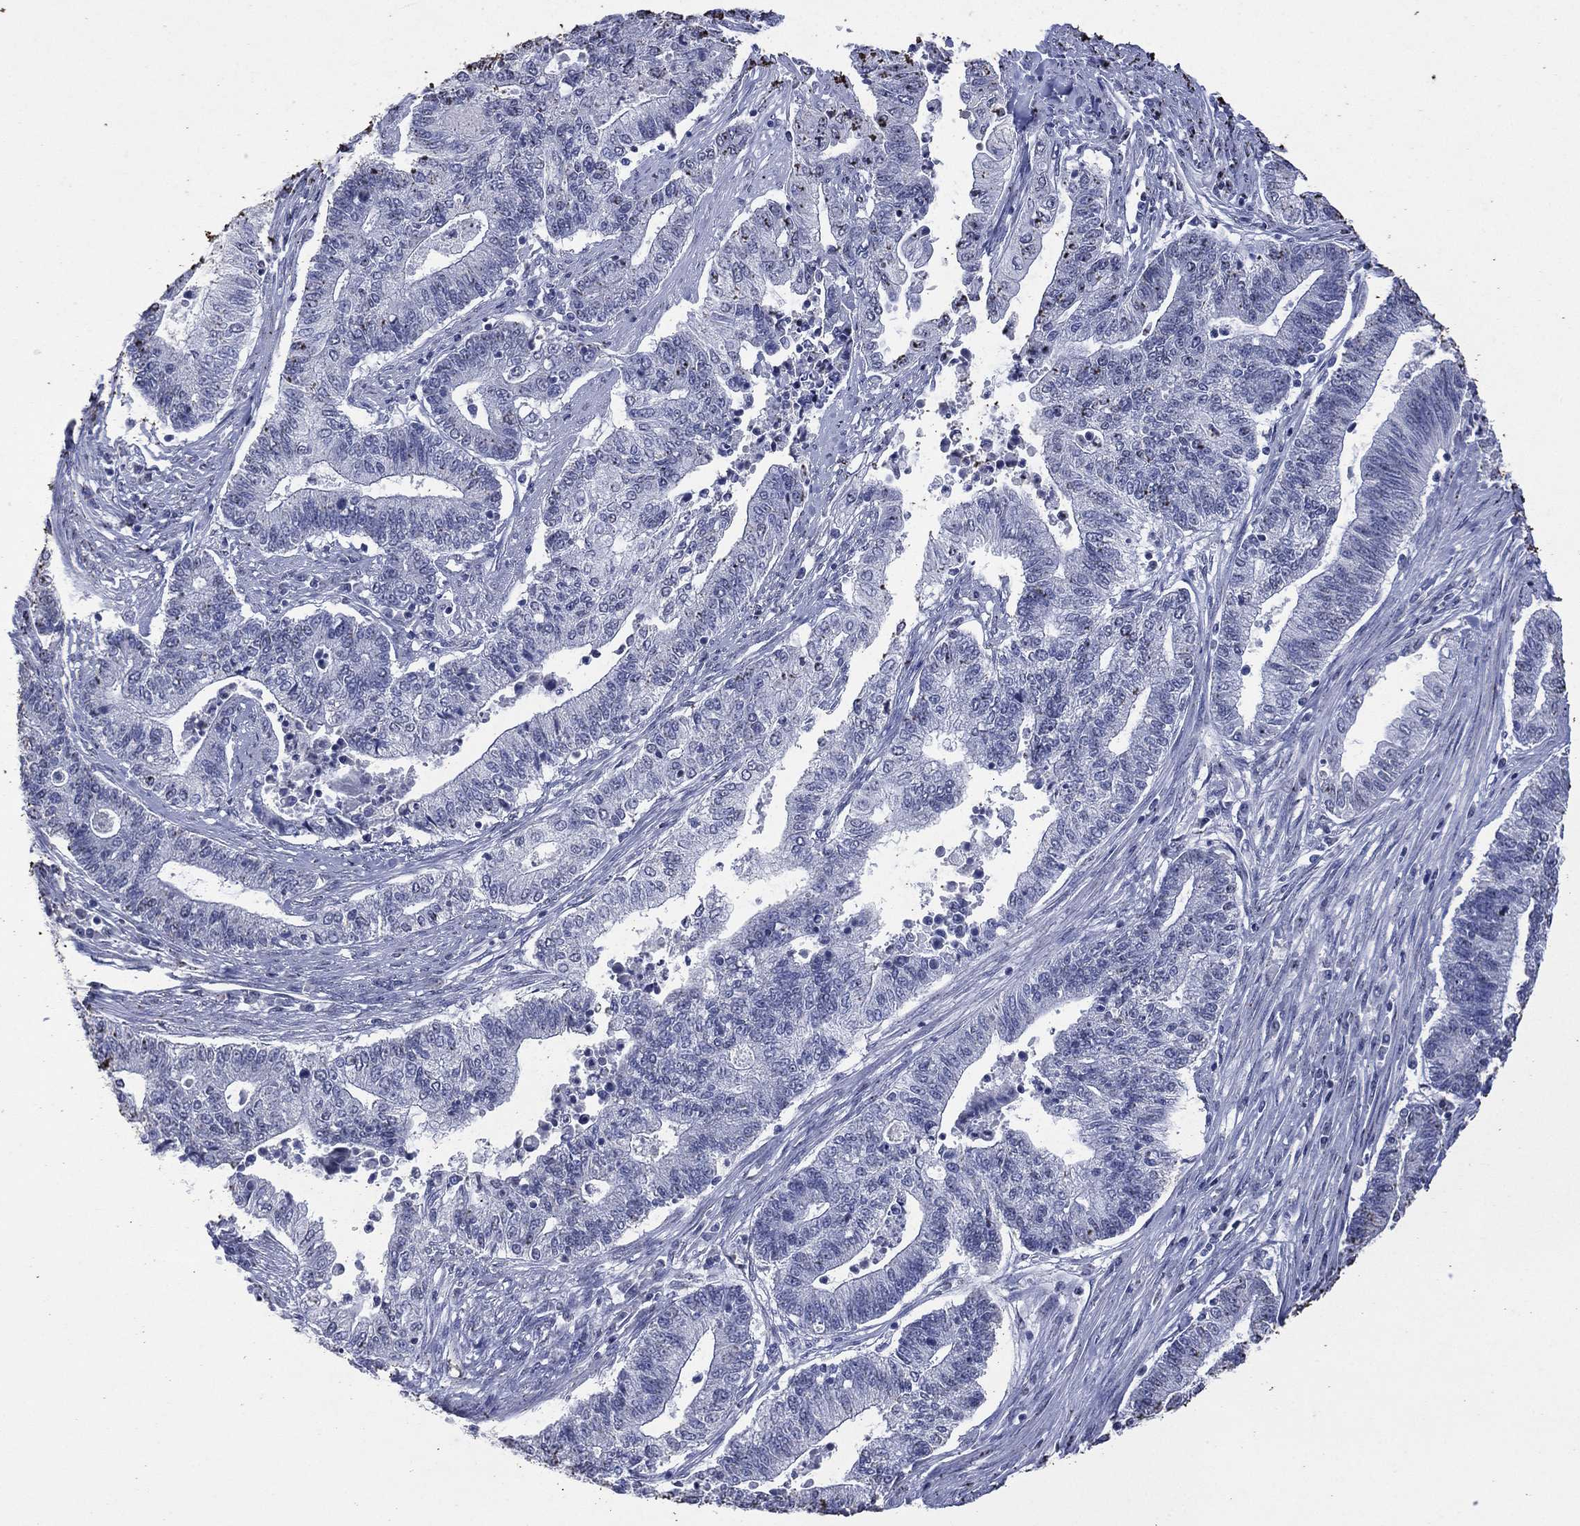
{"staining": {"intensity": "negative", "quantity": "none", "location": "none"}, "tissue": "endometrial cancer", "cell_type": "Tumor cells", "image_type": "cancer", "snomed": [{"axis": "morphology", "description": "Adenocarcinoma, NOS"}, {"axis": "topography", "description": "Uterus"}, {"axis": "topography", "description": "Endometrium"}], "caption": "A high-resolution micrograph shows immunohistochemistry staining of adenocarcinoma (endometrial), which exhibits no significant positivity in tumor cells.", "gene": "DSG1", "patient": {"sex": "female", "age": 54}}